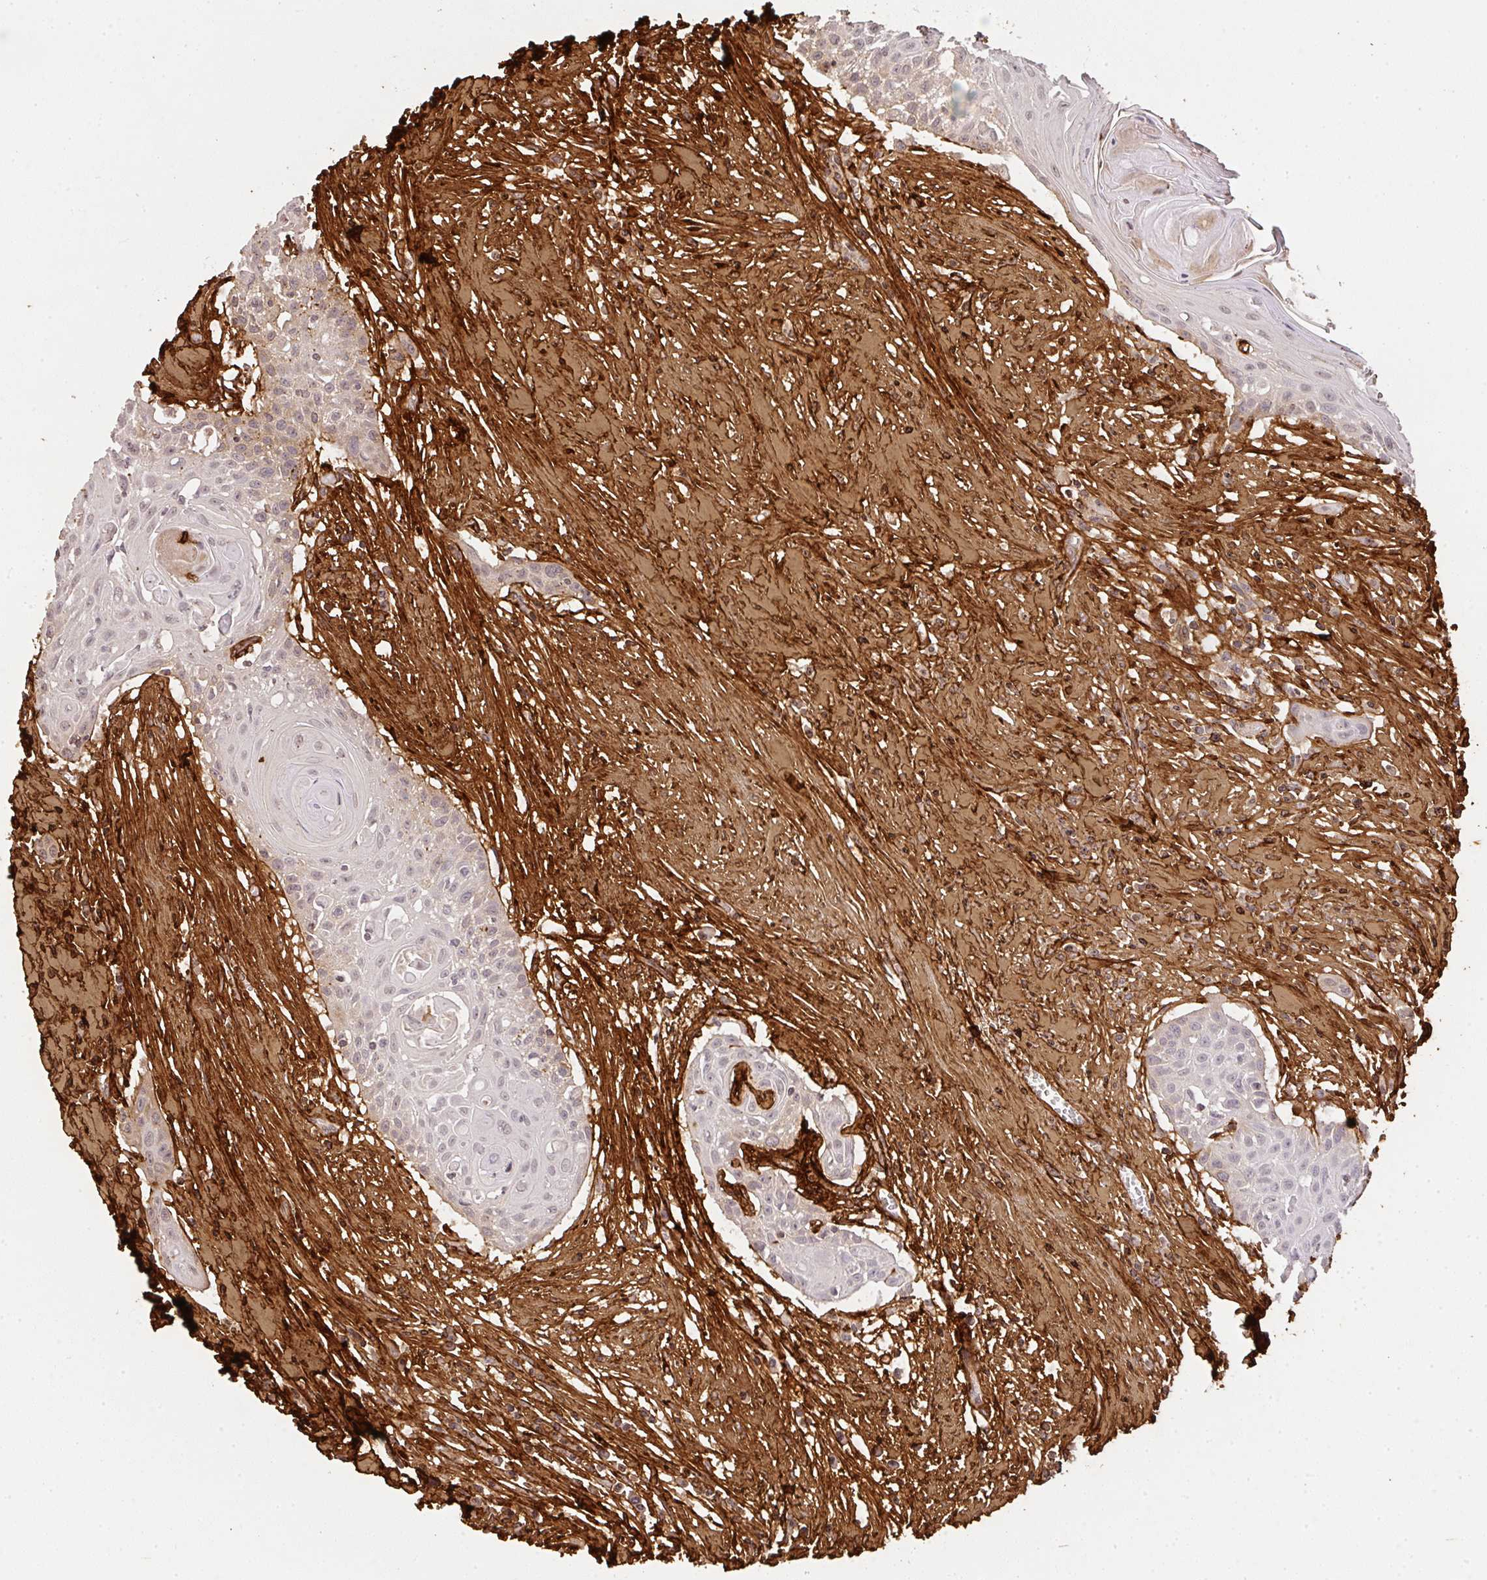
{"staining": {"intensity": "negative", "quantity": "none", "location": "none"}, "tissue": "head and neck cancer", "cell_type": "Tumor cells", "image_type": "cancer", "snomed": [{"axis": "morphology", "description": "Squamous cell carcinoma, NOS"}, {"axis": "topography", "description": "Lymph node"}, {"axis": "topography", "description": "Salivary gland"}, {"axis": "topography", "description": "Head-Neck"}], "caption": "High magnification brightfield microscopy of head and neck cancer stained with DAB (3,3'-diaminobenzidine) (brown) and counterstained with hematoxylin (blue): tumor cells show no significant positivity.", "gene": "COL3A1", "patient": {"sex": "female", "age": 74}}